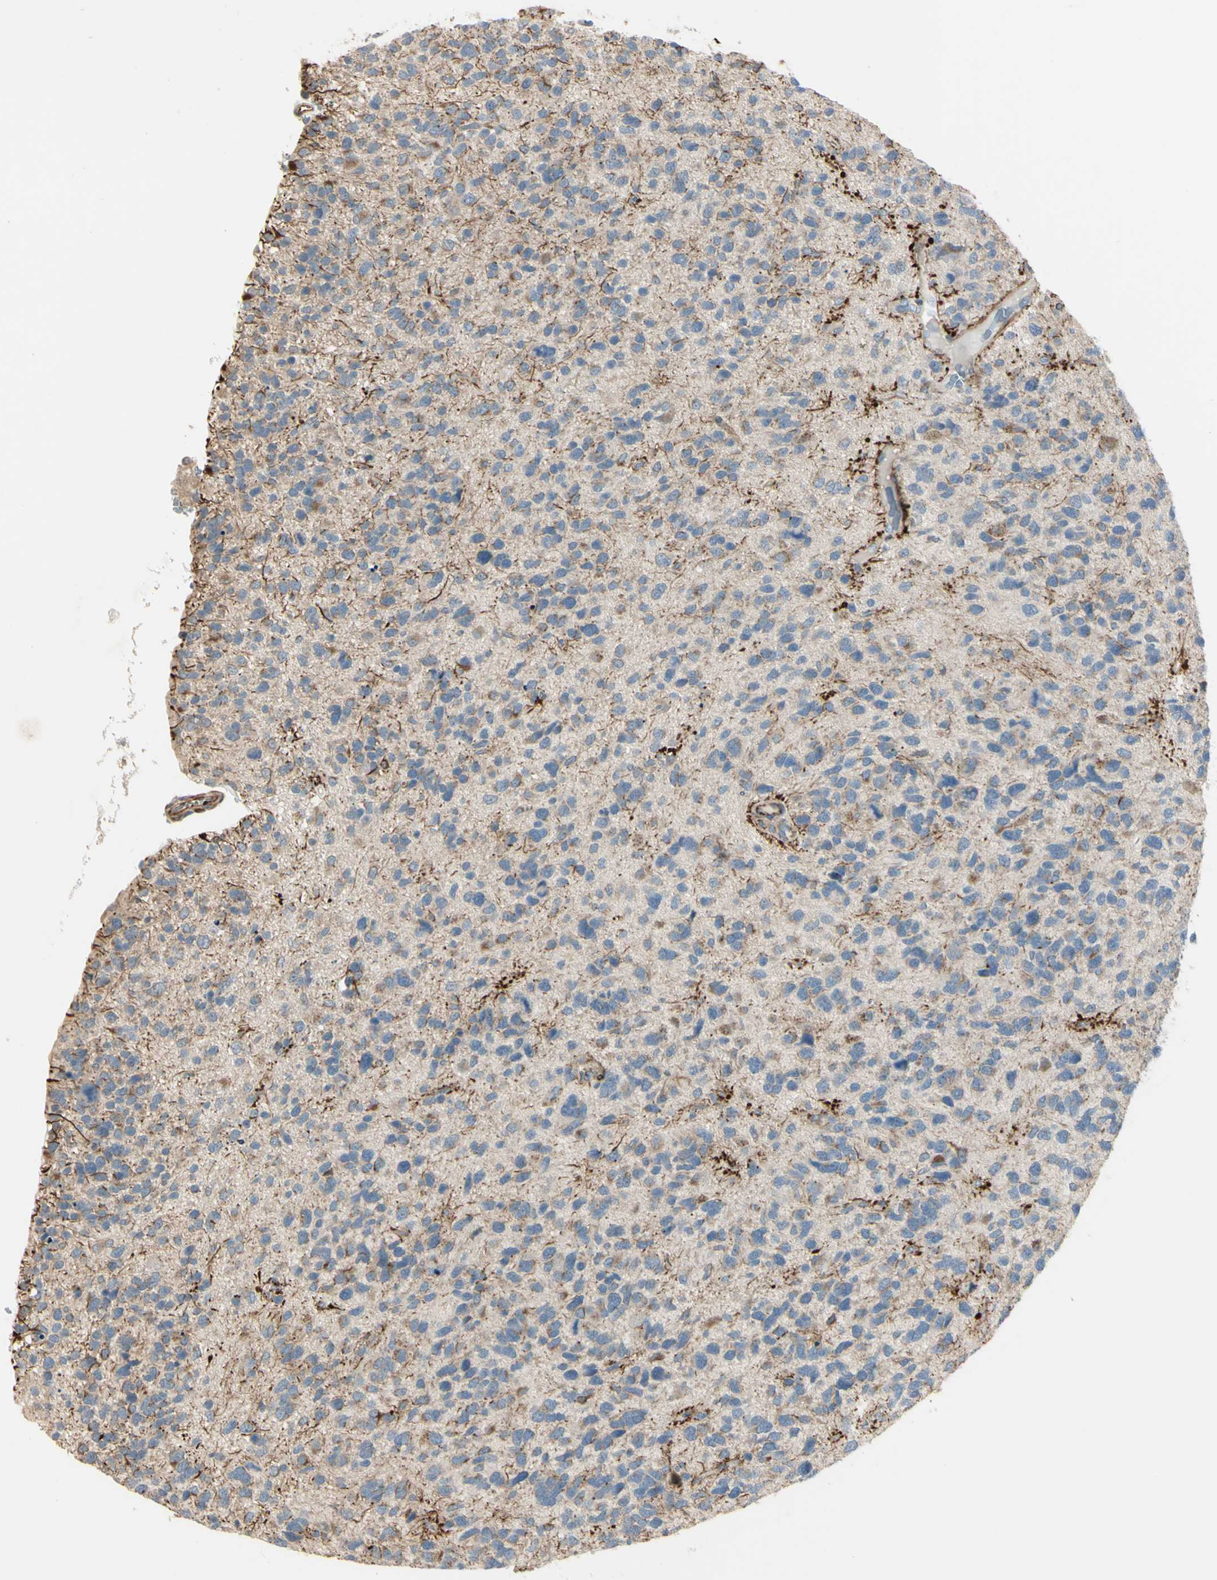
{"staining": {"intensity": "negative", "quantity": "none", "location": "none"}, "tissue": "glioma", "cell_type": "Tumor cells", "image_type": "cancer", "snomed": [{"axis": "morphology", "description": "Glioma, malignant, High grade"}, {"axis": "topography", "description": "Brain"}], "caption": "Human glioma stained for a protein using IHC displays no positivity in tumor cells.", "gene": "NDFIP1", "patient": {"sex": "female", "age": 58}}